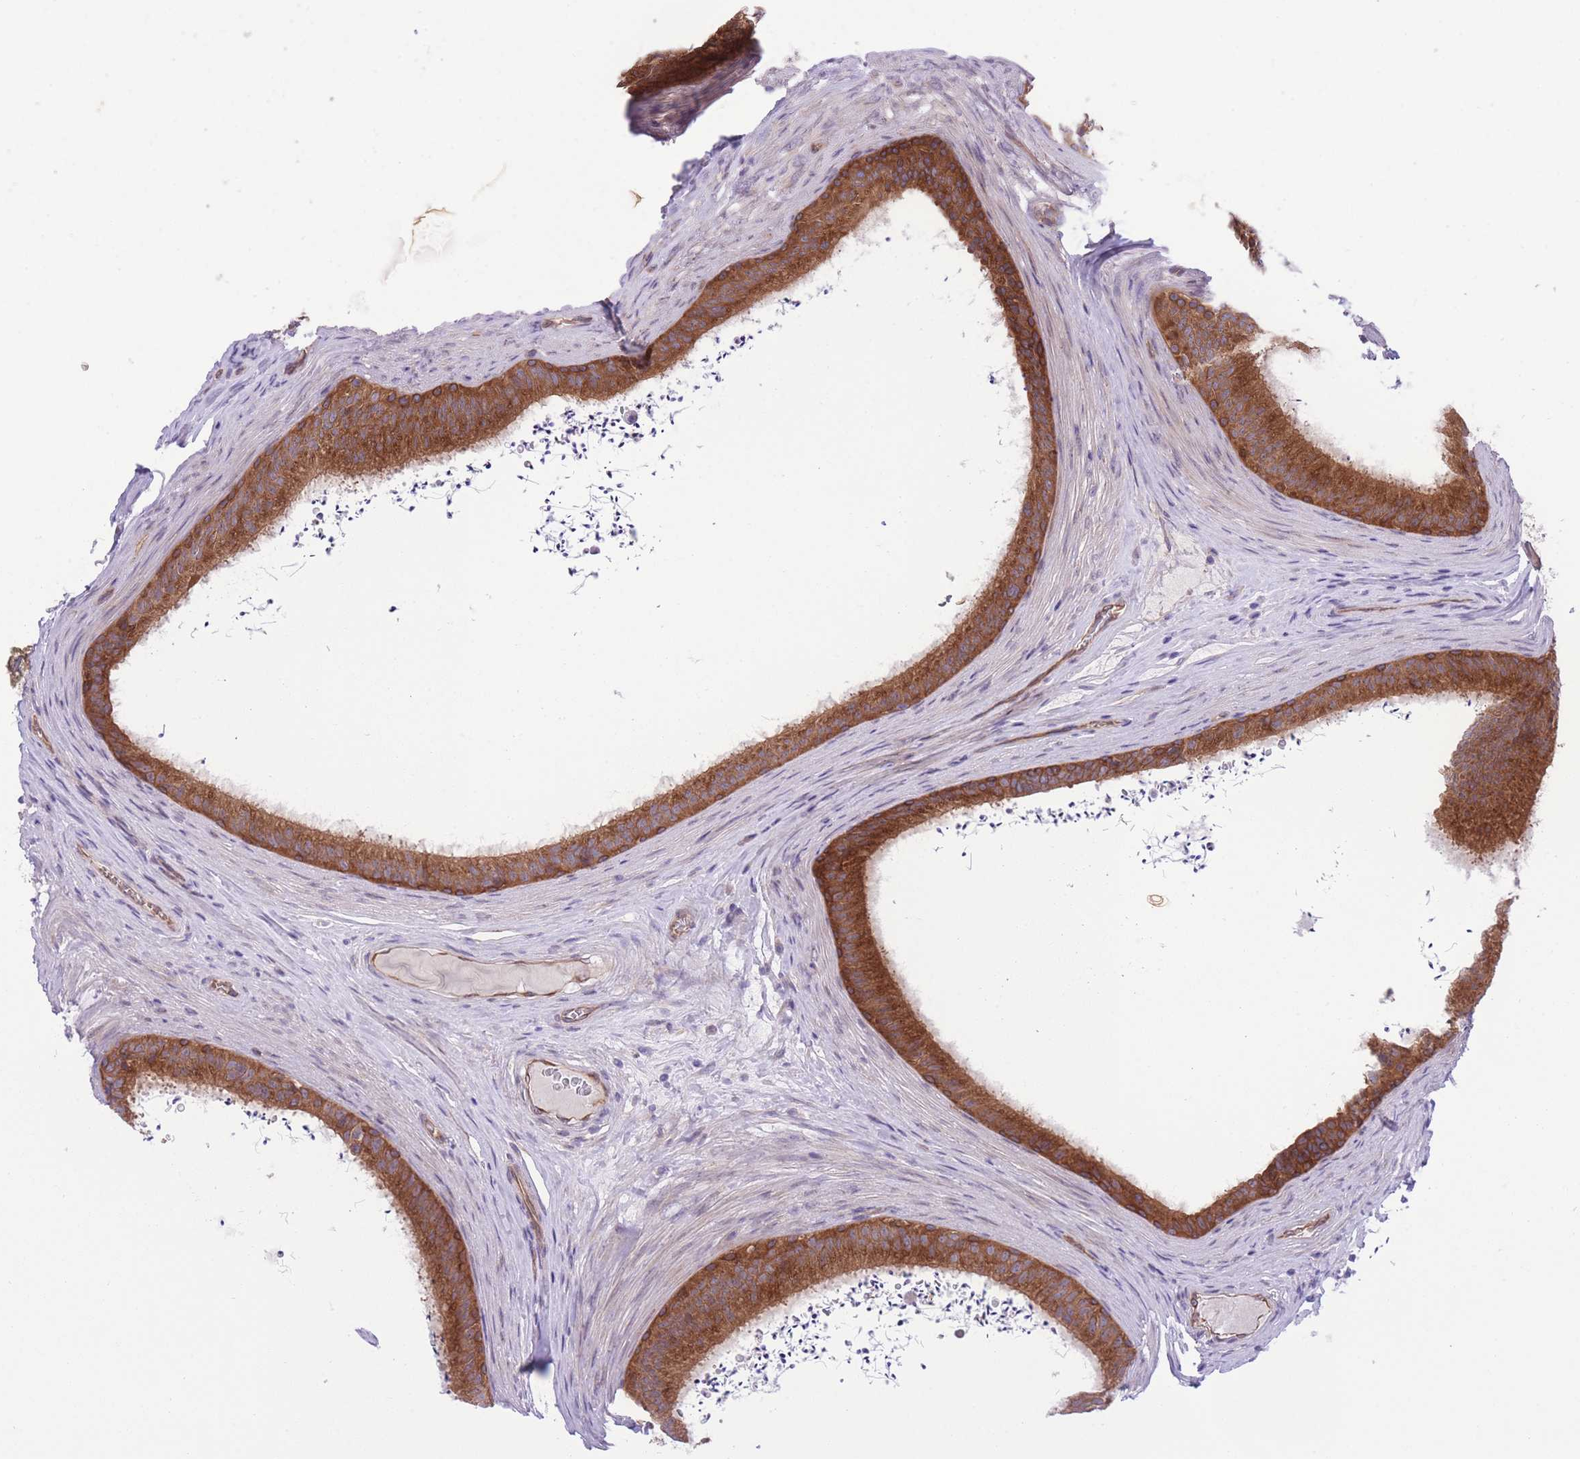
{"staining": {"intensity": "strong", "quantity": ">75%", "location": "cytoplasmic/membranous"}, "tissue": "epididymis", "cell_type": "Glandular cells", "image_type": "normal", "snomed": [{"axis": "morphology", "description": "Normal tissue, NOS"}, {"axis": "topography", "description": "Testis"}, {"axis": "topography", "description": "Epididymis"}], "caption": "Normal epididymis reveals strong cytoplasmic/membranous staining in approximately >75% of glandular cells.", "gene": "WWOX", "patient": {"sex": "male", "age": 41}}